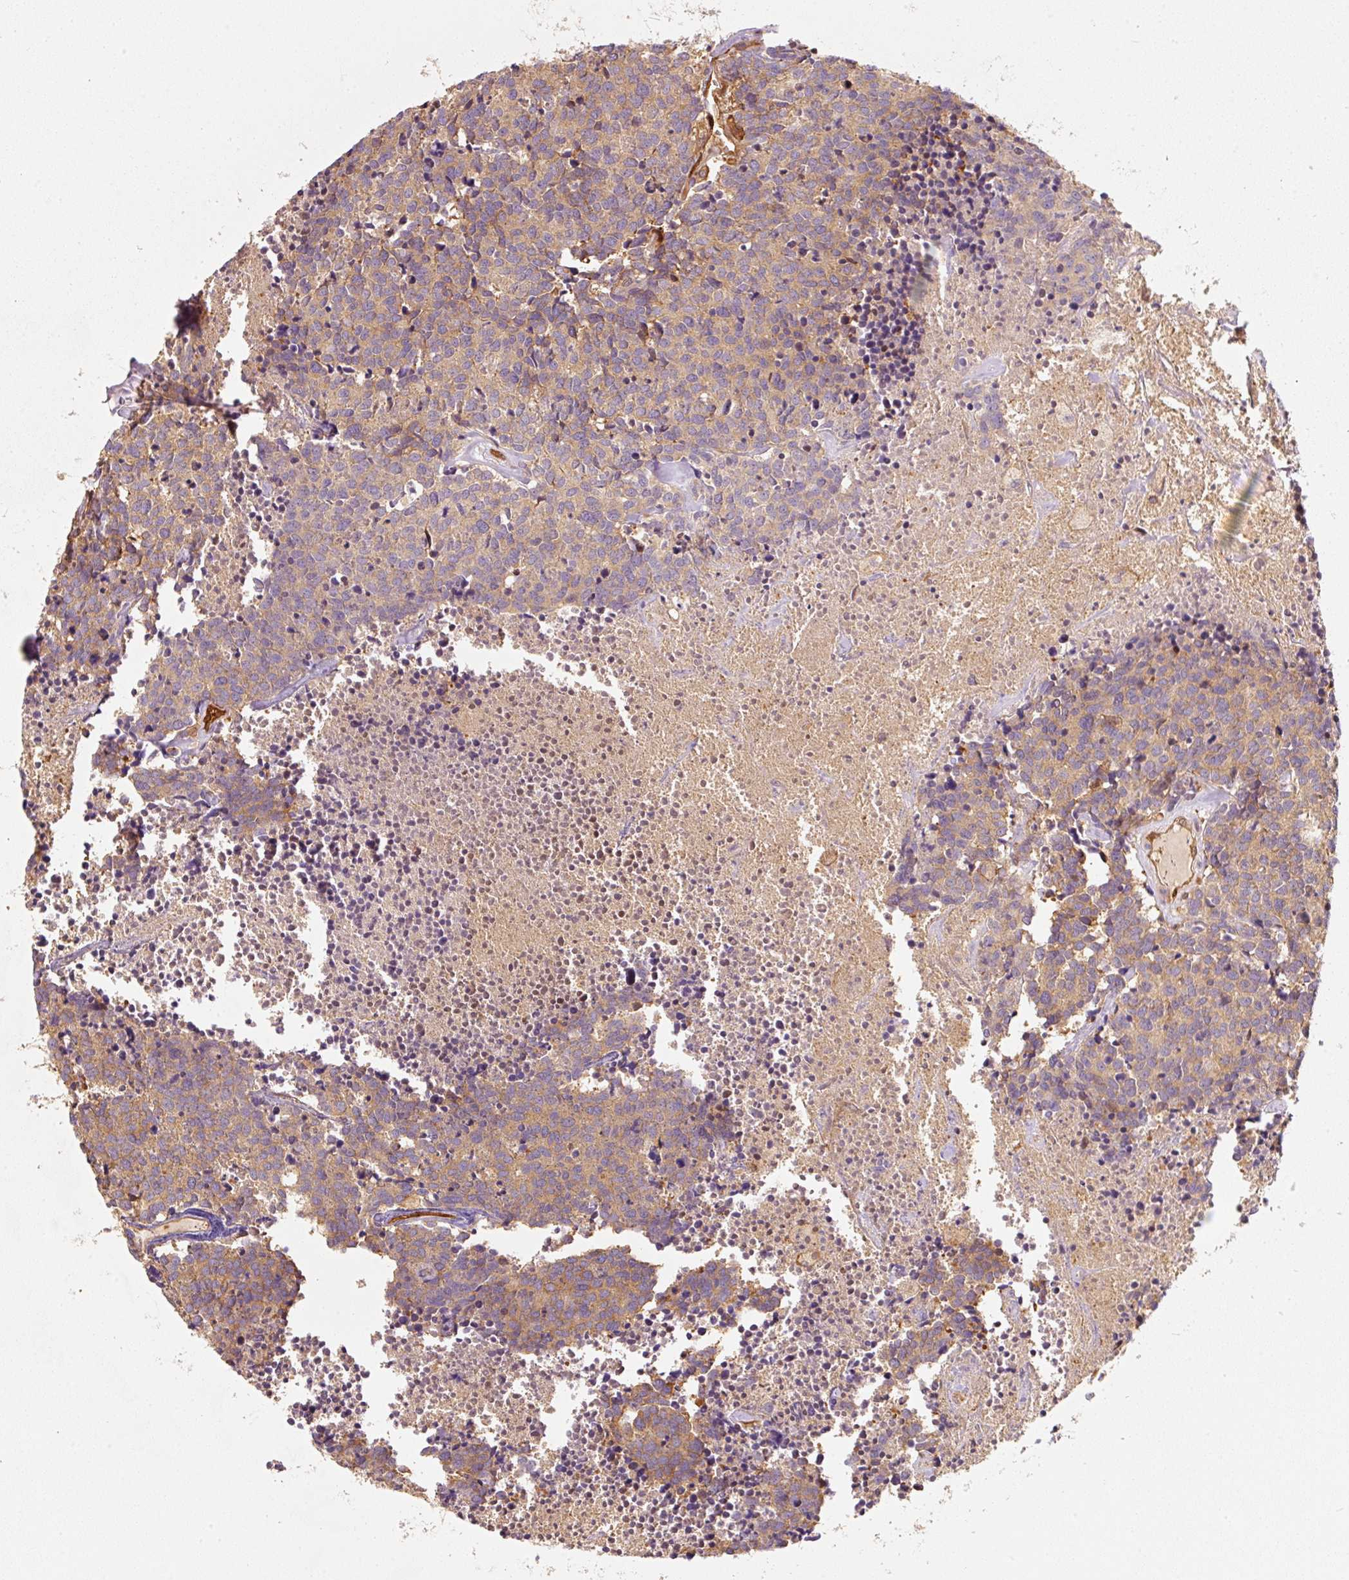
{"staining": {"intensity": "moderate", "quantity": ">75%", "location": "cytoplasmic/membranous"}, "tissue": "carcinoid", "cell_type": "Tumor cells", "image_type": "cancer", "snomed": [{"axis": "morphology", "description": "Carcinoid, malignant, NOS"}, {"axis": "topography", "description": "Skin"}], "caption": "Tumor cells exhibit medium levels of moderate cytoplasmic/membranous positivity in about >75% of cells in human carcinoid. Immunohistochemistry (ihc) stains the protein of interest in brown and the nuclei are stained blue.", "gene": "IQGAP2", "patient": {"sex": "female", "age": 79}}